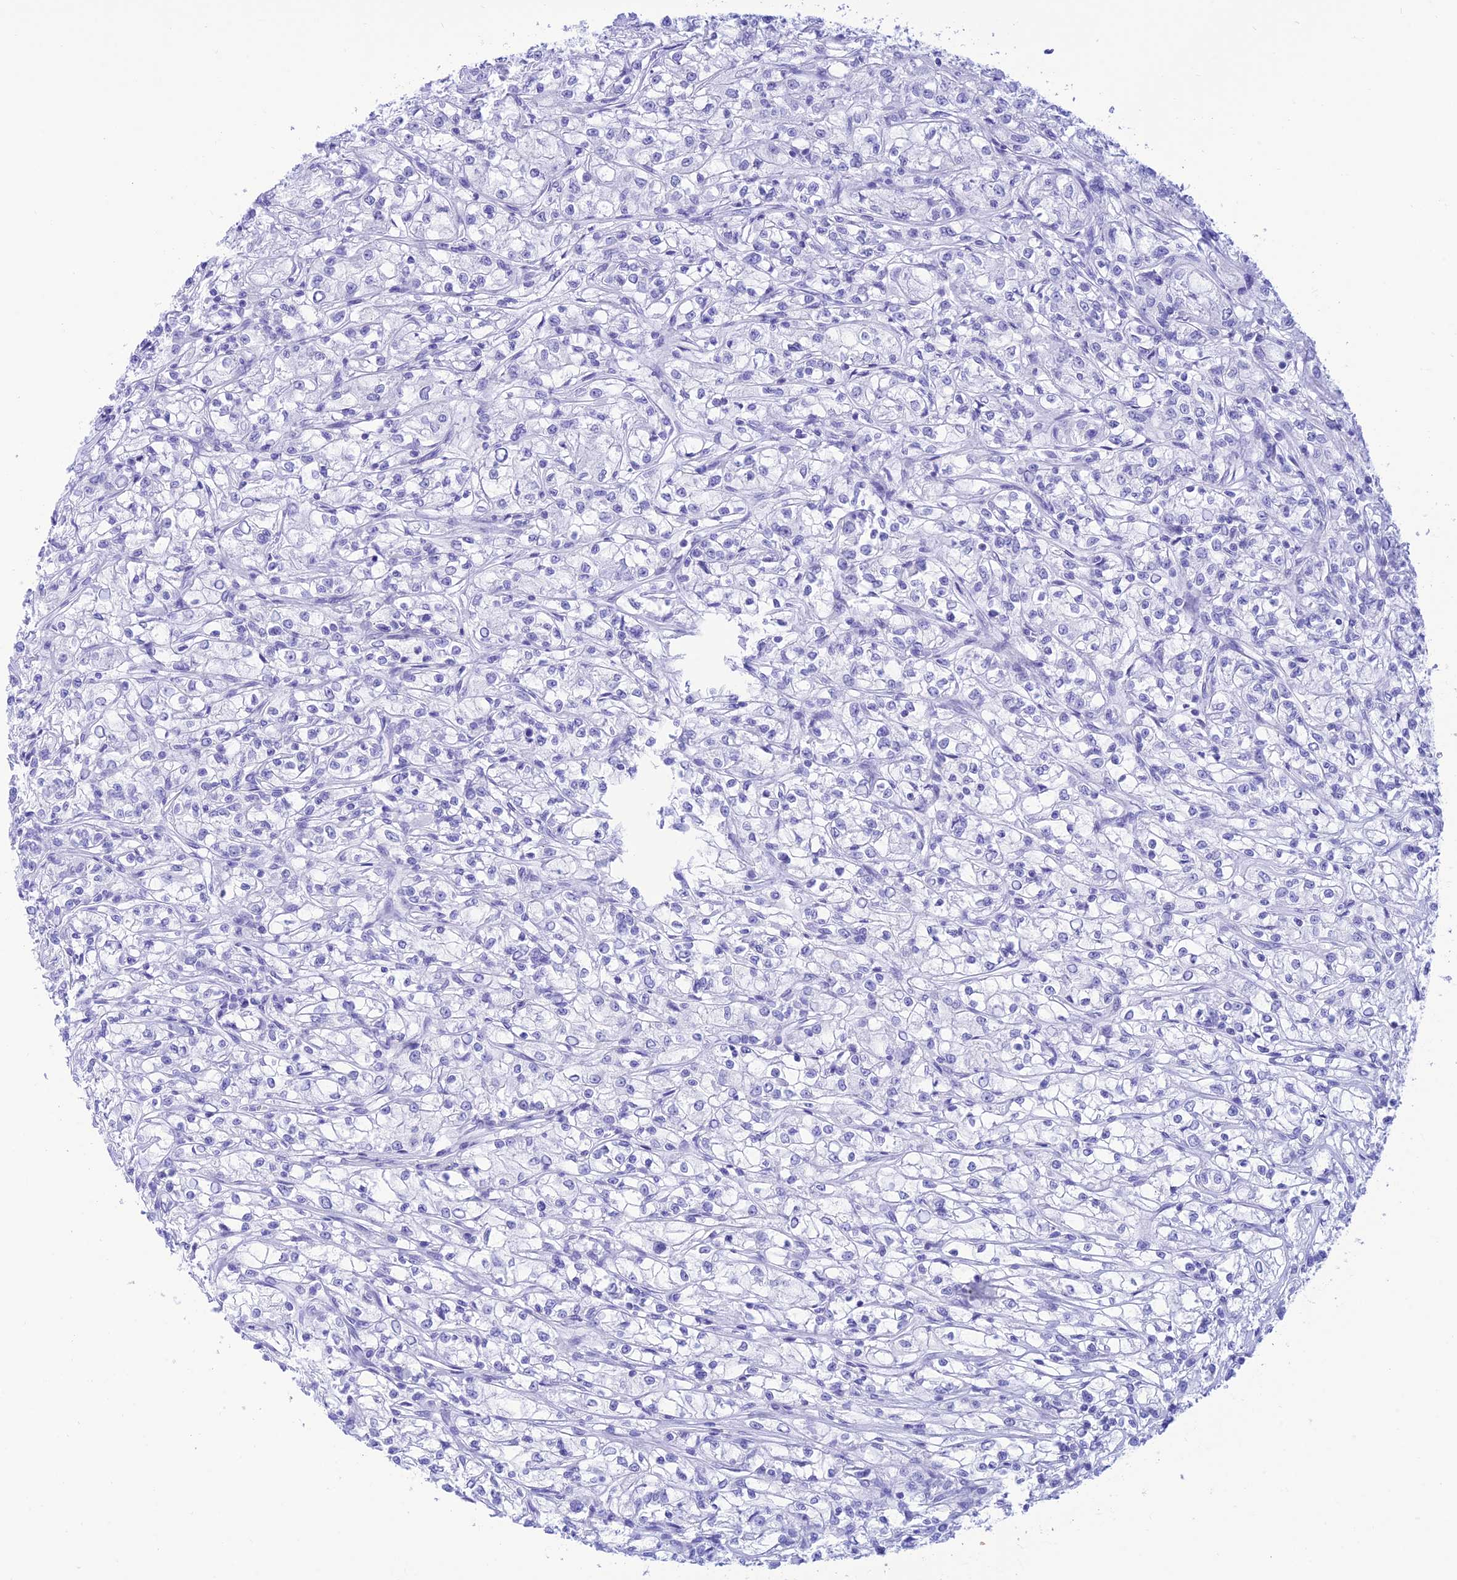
{"staining": {"intensity": "negative", "quantity": "none", "location": "none"}, "tissue": "renal cancer", "cell_type": "Tumor cells", "image_type": "cancer", "snomed": [{"axis": "morphology", "description": "Adenocarcinoma, NOS"}, {"axis": "topography", "description": "Kidney"}], "caption": "Immunohistochemistry (IHC) photomicrograph of human renal adenocarcinoma stained for a protein (brown), which exhibits no positivity in tumor cells.", "gene": "PRNP", "patient": {"sex": "female", "age": 59}}